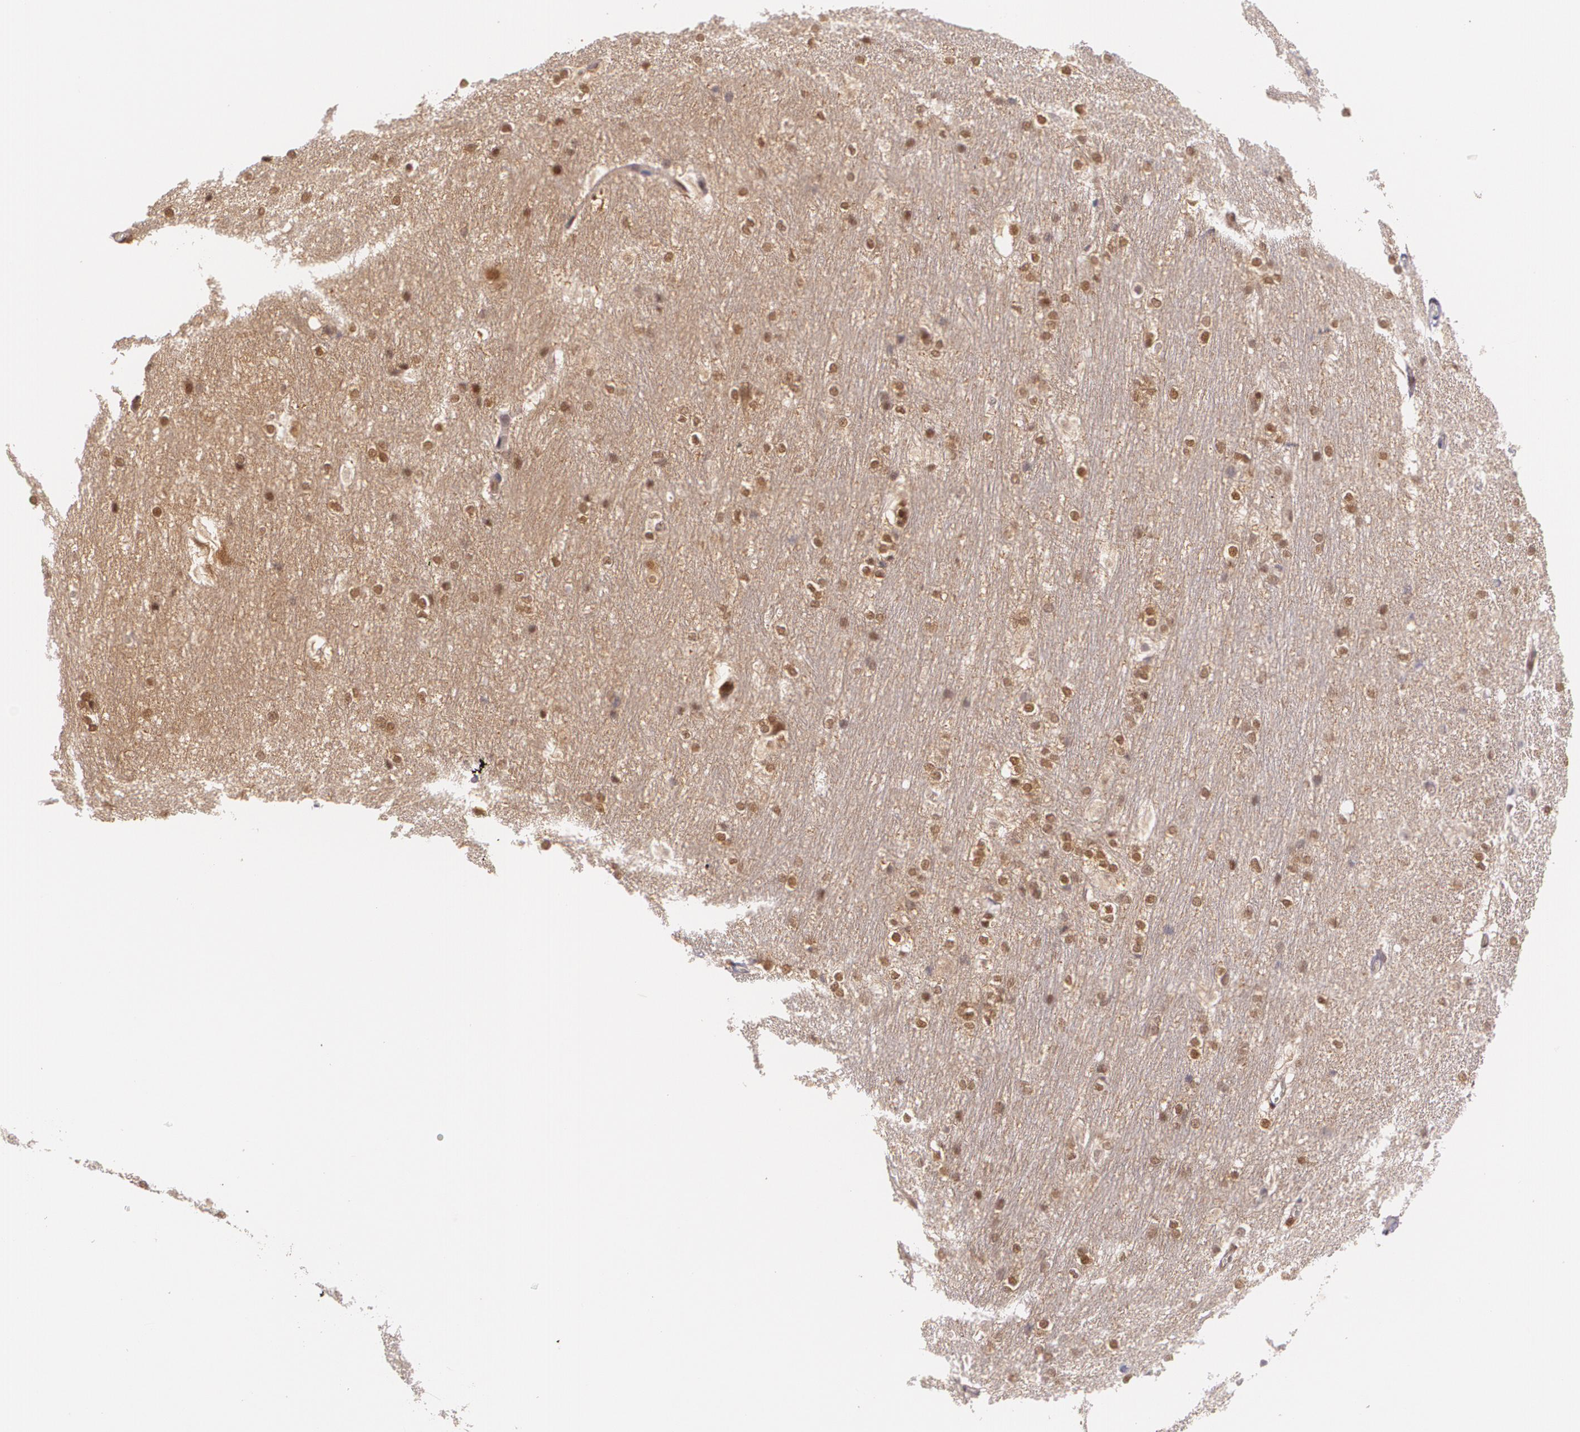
{"staining": {"intensity": "weak", "quantity": "25%-75%", "location": "nuclear"}, "tissue": "hippocampus", "cell_type": "Glial cells", "image_type": "normal", "snomed": [{"axis": "morphology", "description": "Normal tissue, NOS"}, {"axis": "topography", "description": "Hippocampus"}], "caption": "Immunohistochemical staining of unremarkable hippocampus shows low levels of weak nuclear expression in about 25%-75% of glial cells. The protein of interest is shown in brown color, while the nuclei are stained blue.", "gene": "CUL2", "patient": {"sex": "female", "age": 19}}